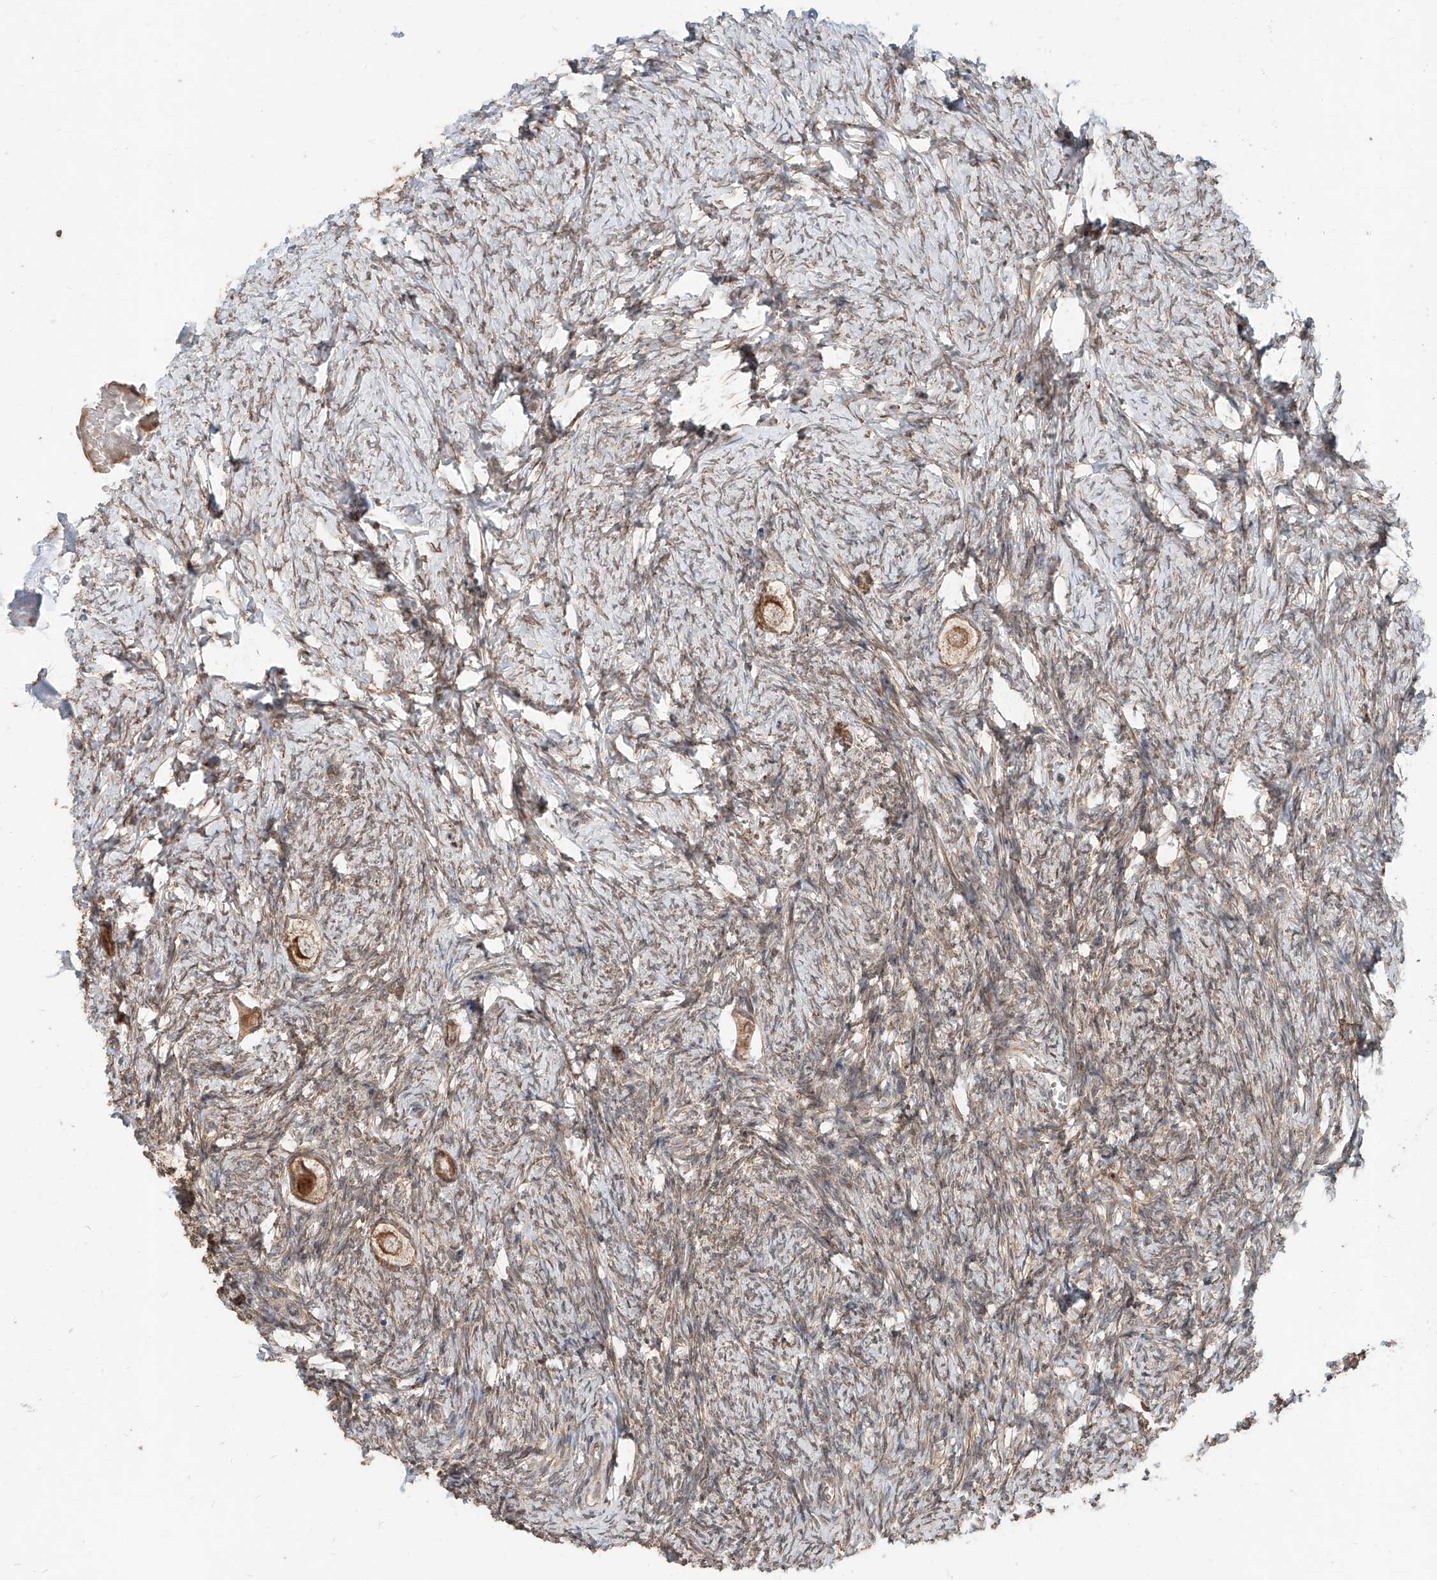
{"staining": {"intensity": "moderate", "quantity": ">75%", "location": "cytoplasmic/membranous"}, "tissue": "ovary", "cell_type": "Follicle cells", "image_type": "normal", "snomed": [{"axis": "morphology", "description": "Normal tissue, NOS"}, {"axis": "topography", "description": "Ovary"}], "caption": "Follicle cells exhibit medium levels of moderate cytoplasmic/membranous staining in approximately >75% of cells in unremarkable ovary.", "gene": "STX19", "patient": {"sex": "female", "age": 27}}